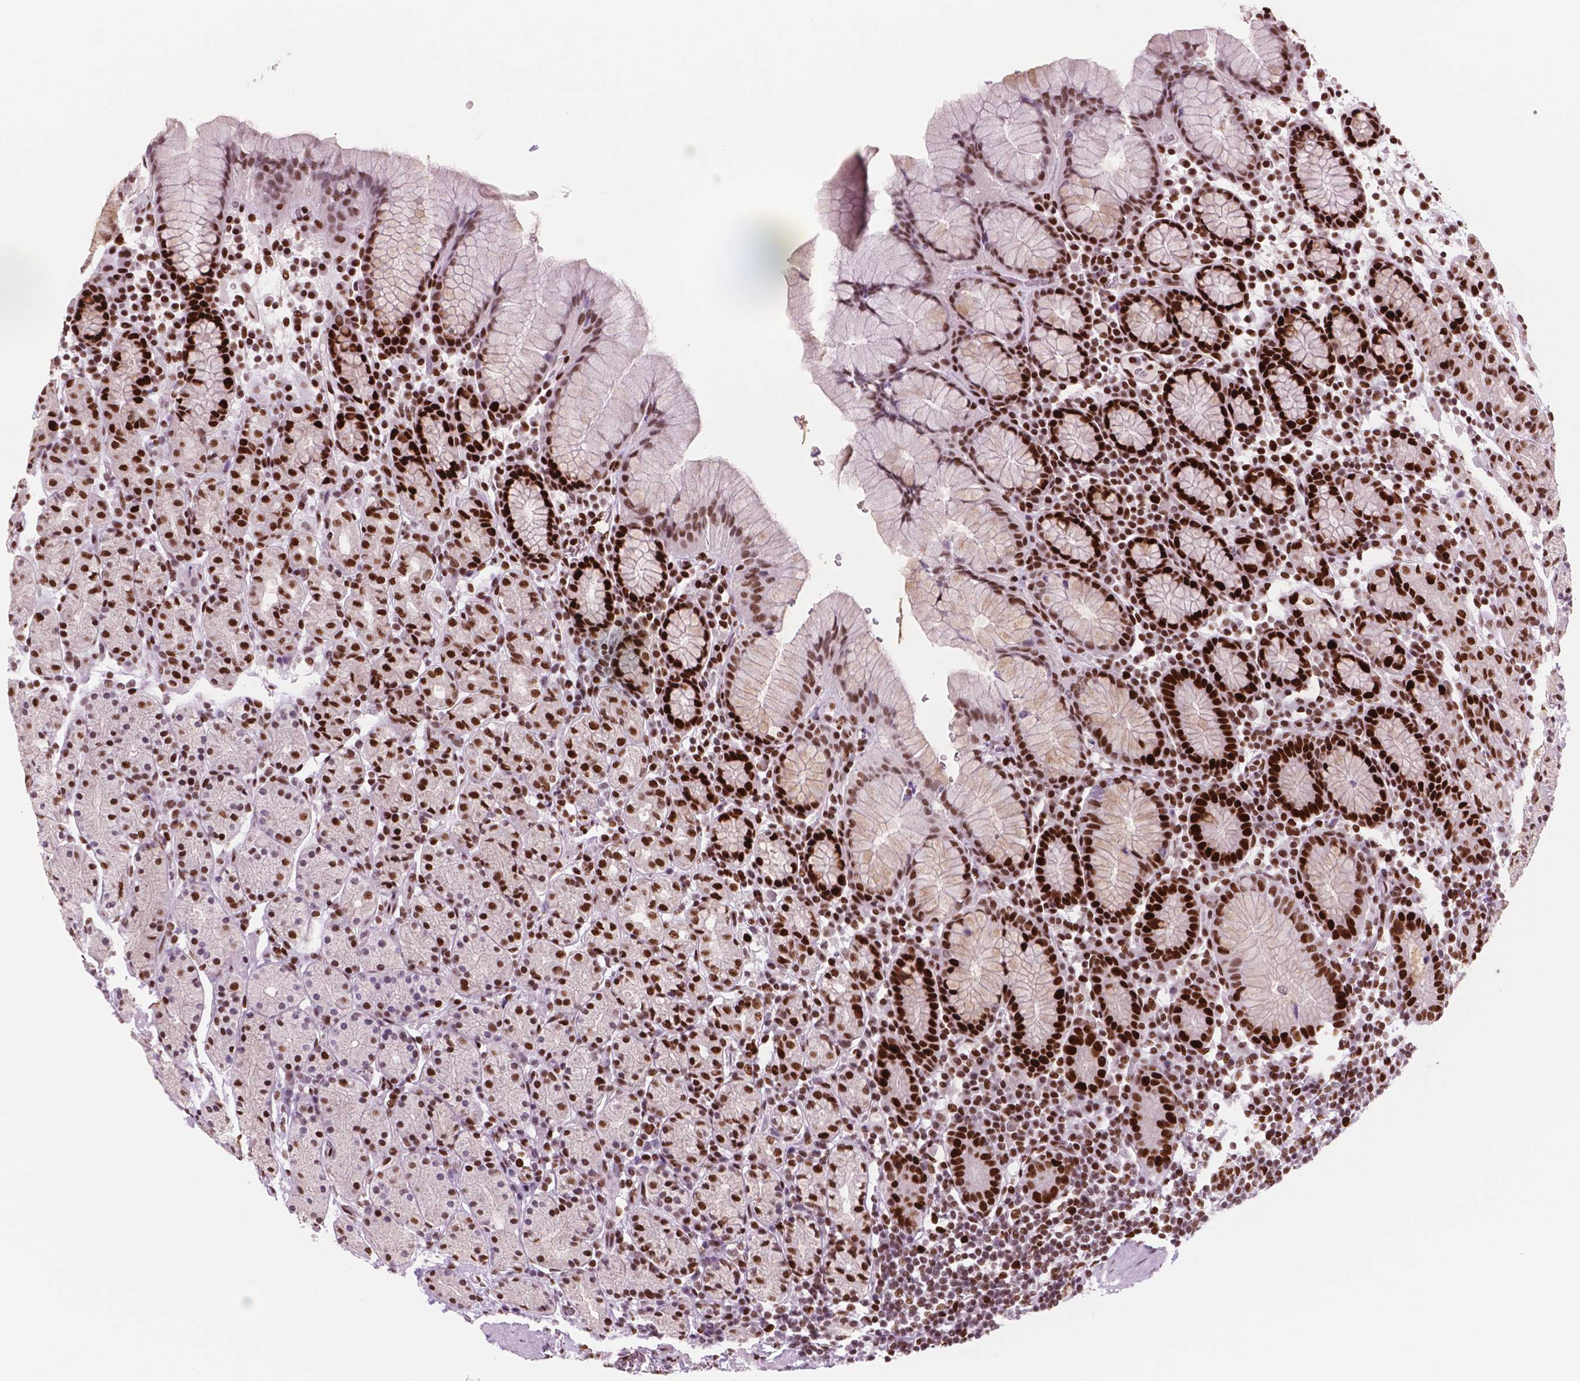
{"staining": {"intensity": "strong", "quantity": ">75%", "location": "nuclear"}, "tissue": "stomach", "cell_type": "Glandular cells", "image_type": "normal", "snomed": [{"axis": "morphology", "description": "Normal tissue, NOS"}, {"axis": "topography", "description": "Stomach, upper"}, {"axis": "topography", "description": "Stomach"}], "caption": "This photomicrograph exhibits IHC staining of unremarkable human stomach, with high strong nuclear staining in about >75% of glandular cells.", "gene": "MSH6", "patient": {"sex": "male", "age": 62}}